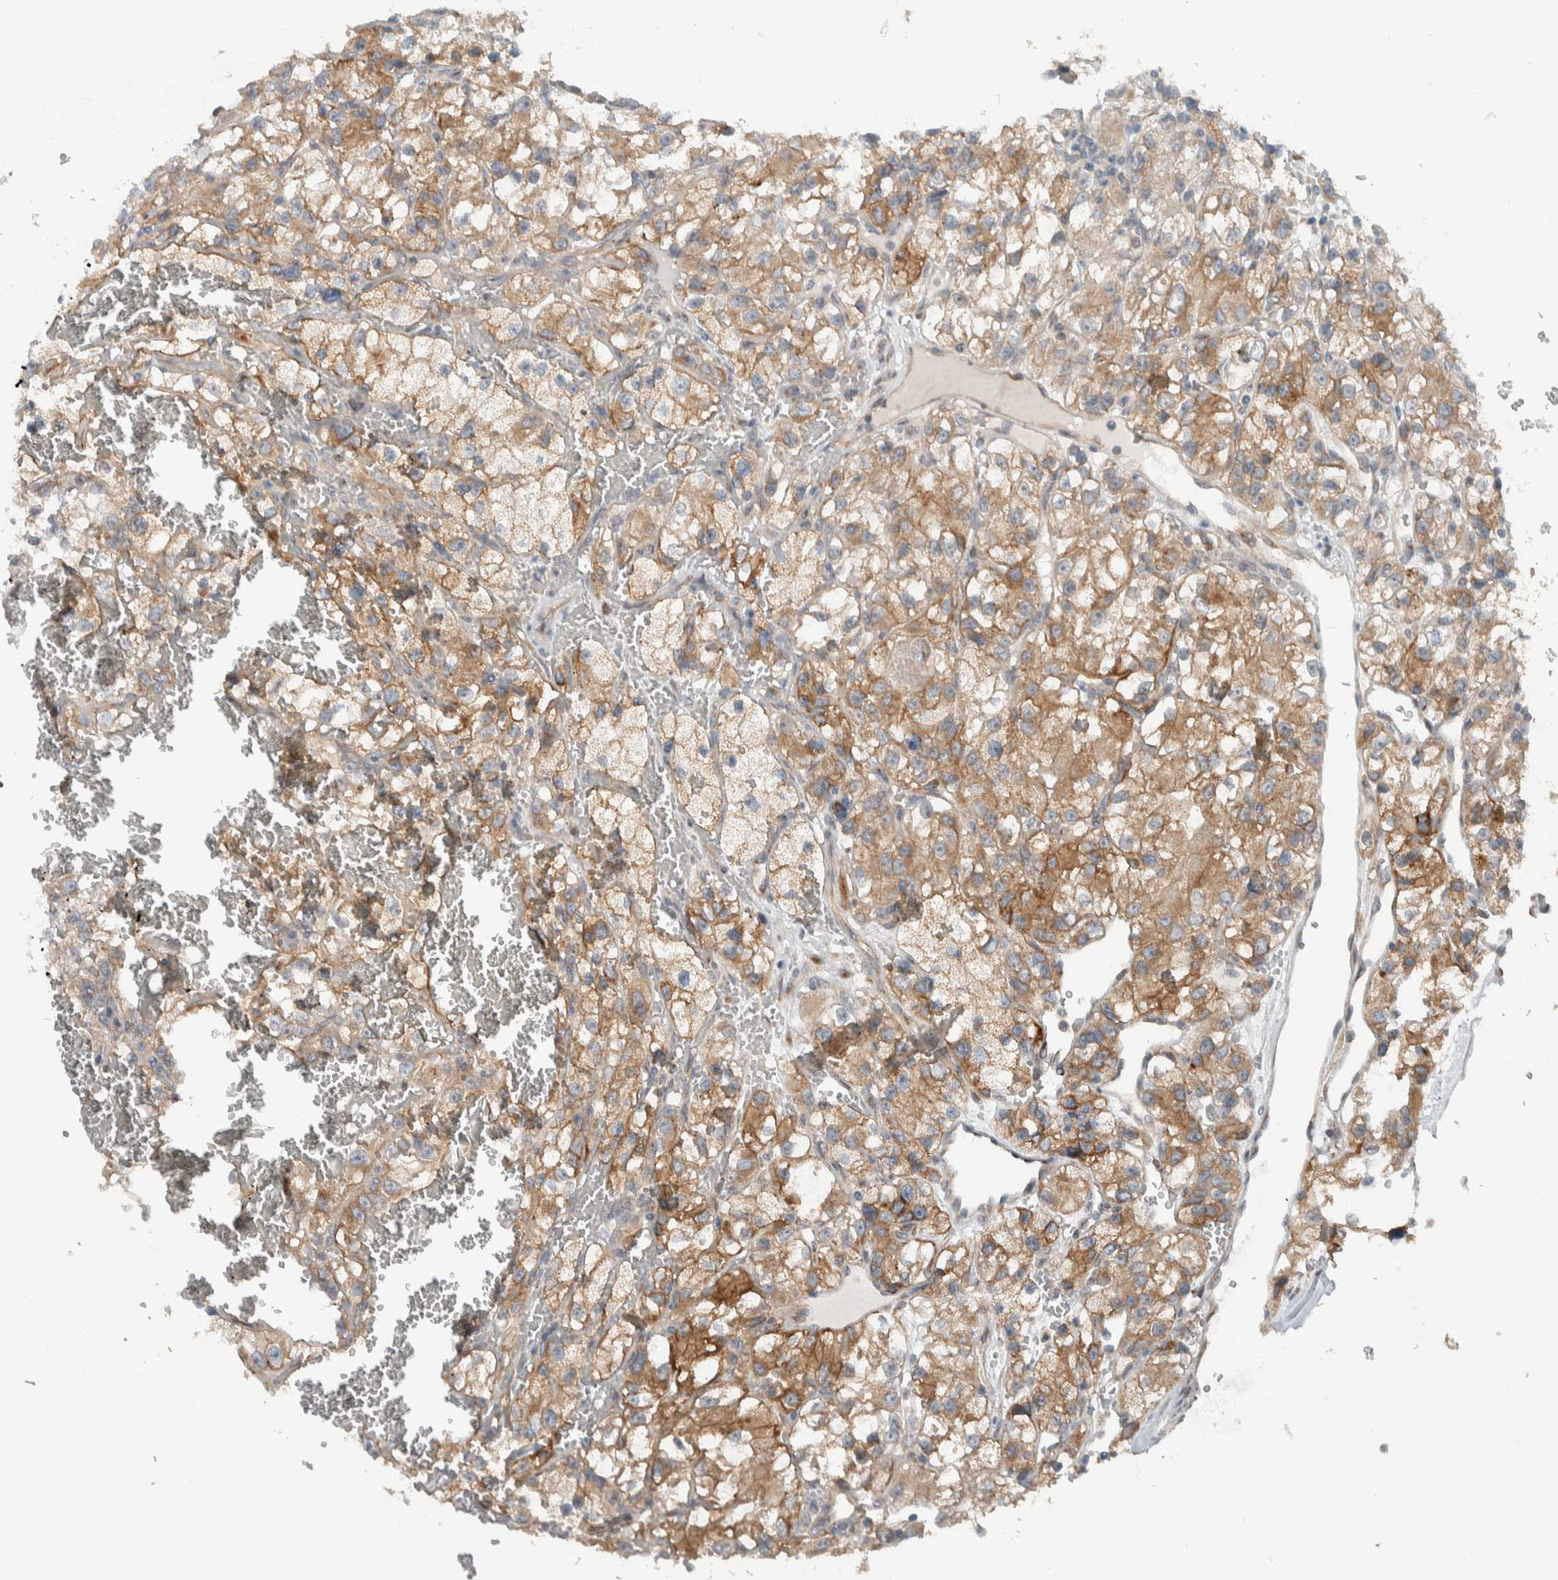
{"staining": {"intensity": "moderate", "quantity": ">75%", "location": "cytoplasmic/membranous"}, "tissue": "renal cancer", "cell_type": "Tumor cells", "image_type": "cancer", "snomed": [{"axis": "morphology", "description": "Adenocarcinoma, NOS"}, {"axis": "topography", "description": "Kidney"}], "caption": "An image of renal cancer stained for a protein shows moderate cytoplasmic/membranous brown staining in tumor cells. The staining was performed using DAB (3,3'-diaminobenzidine), with brown indicating positive protein expression. Nuclei are stained blue with hematoxylin.", "gene": "RERE", "patient": {"sex": "female", "age": 57}}